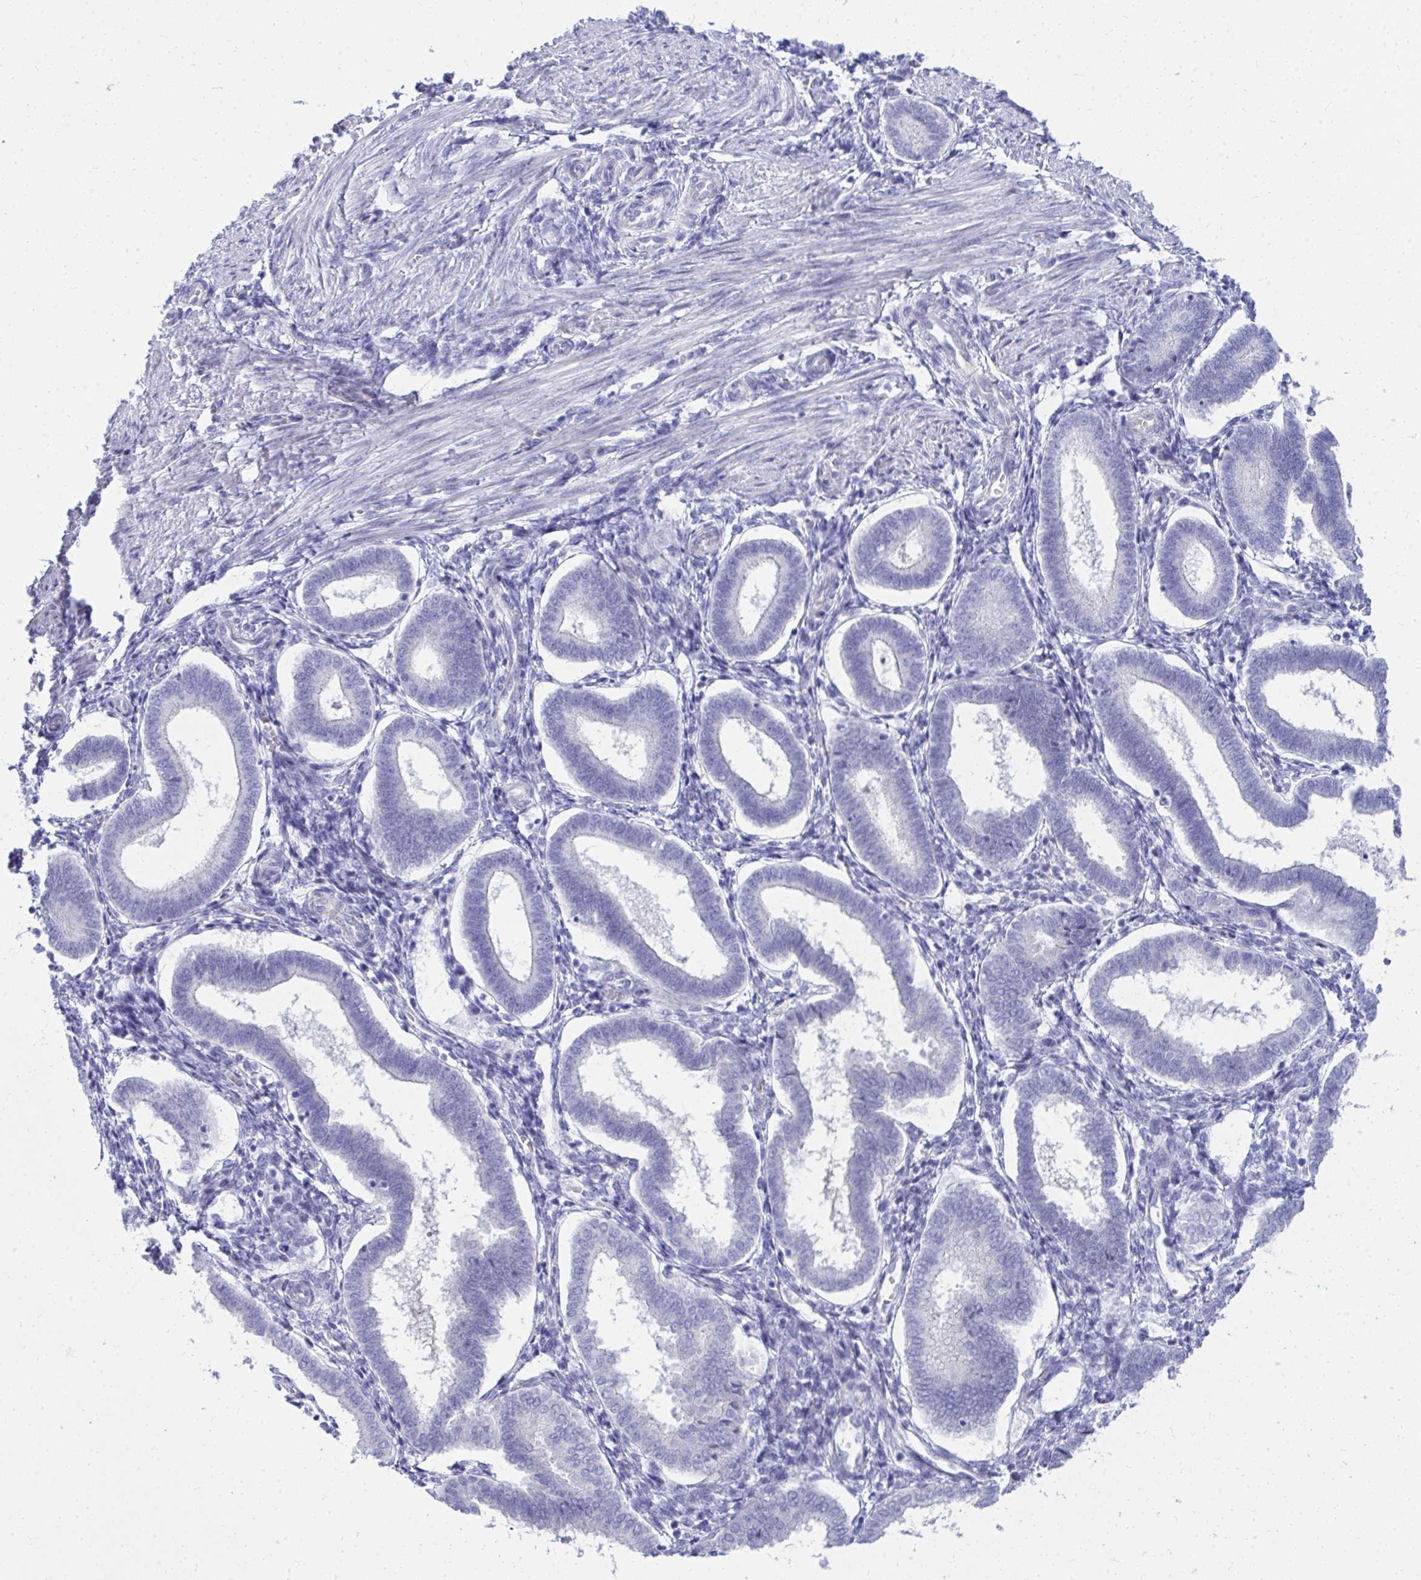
{"staining": {"intensity": "negative", "quantity": "none", "location": "none"}, "tissue": "endometrium", "cell_type": "Cells in endometrial stroma", "image_type": "normal", "snomed": [{"axis": "morphology", "description": "Normal tissue, NOS"}, {"axis": "topography", "description": "Endometrium"}], "caption": "Immunohistochemistry (IHC) histopathology image of normal human endometrium stained for a protein (brown), which reveals no expression in cells in endometrial stroma. (Stains: DAB (3,3'-diaminobenzidine) immunohistochemistry with hematoxylin counter stain, Microscopy: brightfield microscopy at high magnification).", "gene": "LRRC36", "patient": {"sex": "female", "age": 24}}